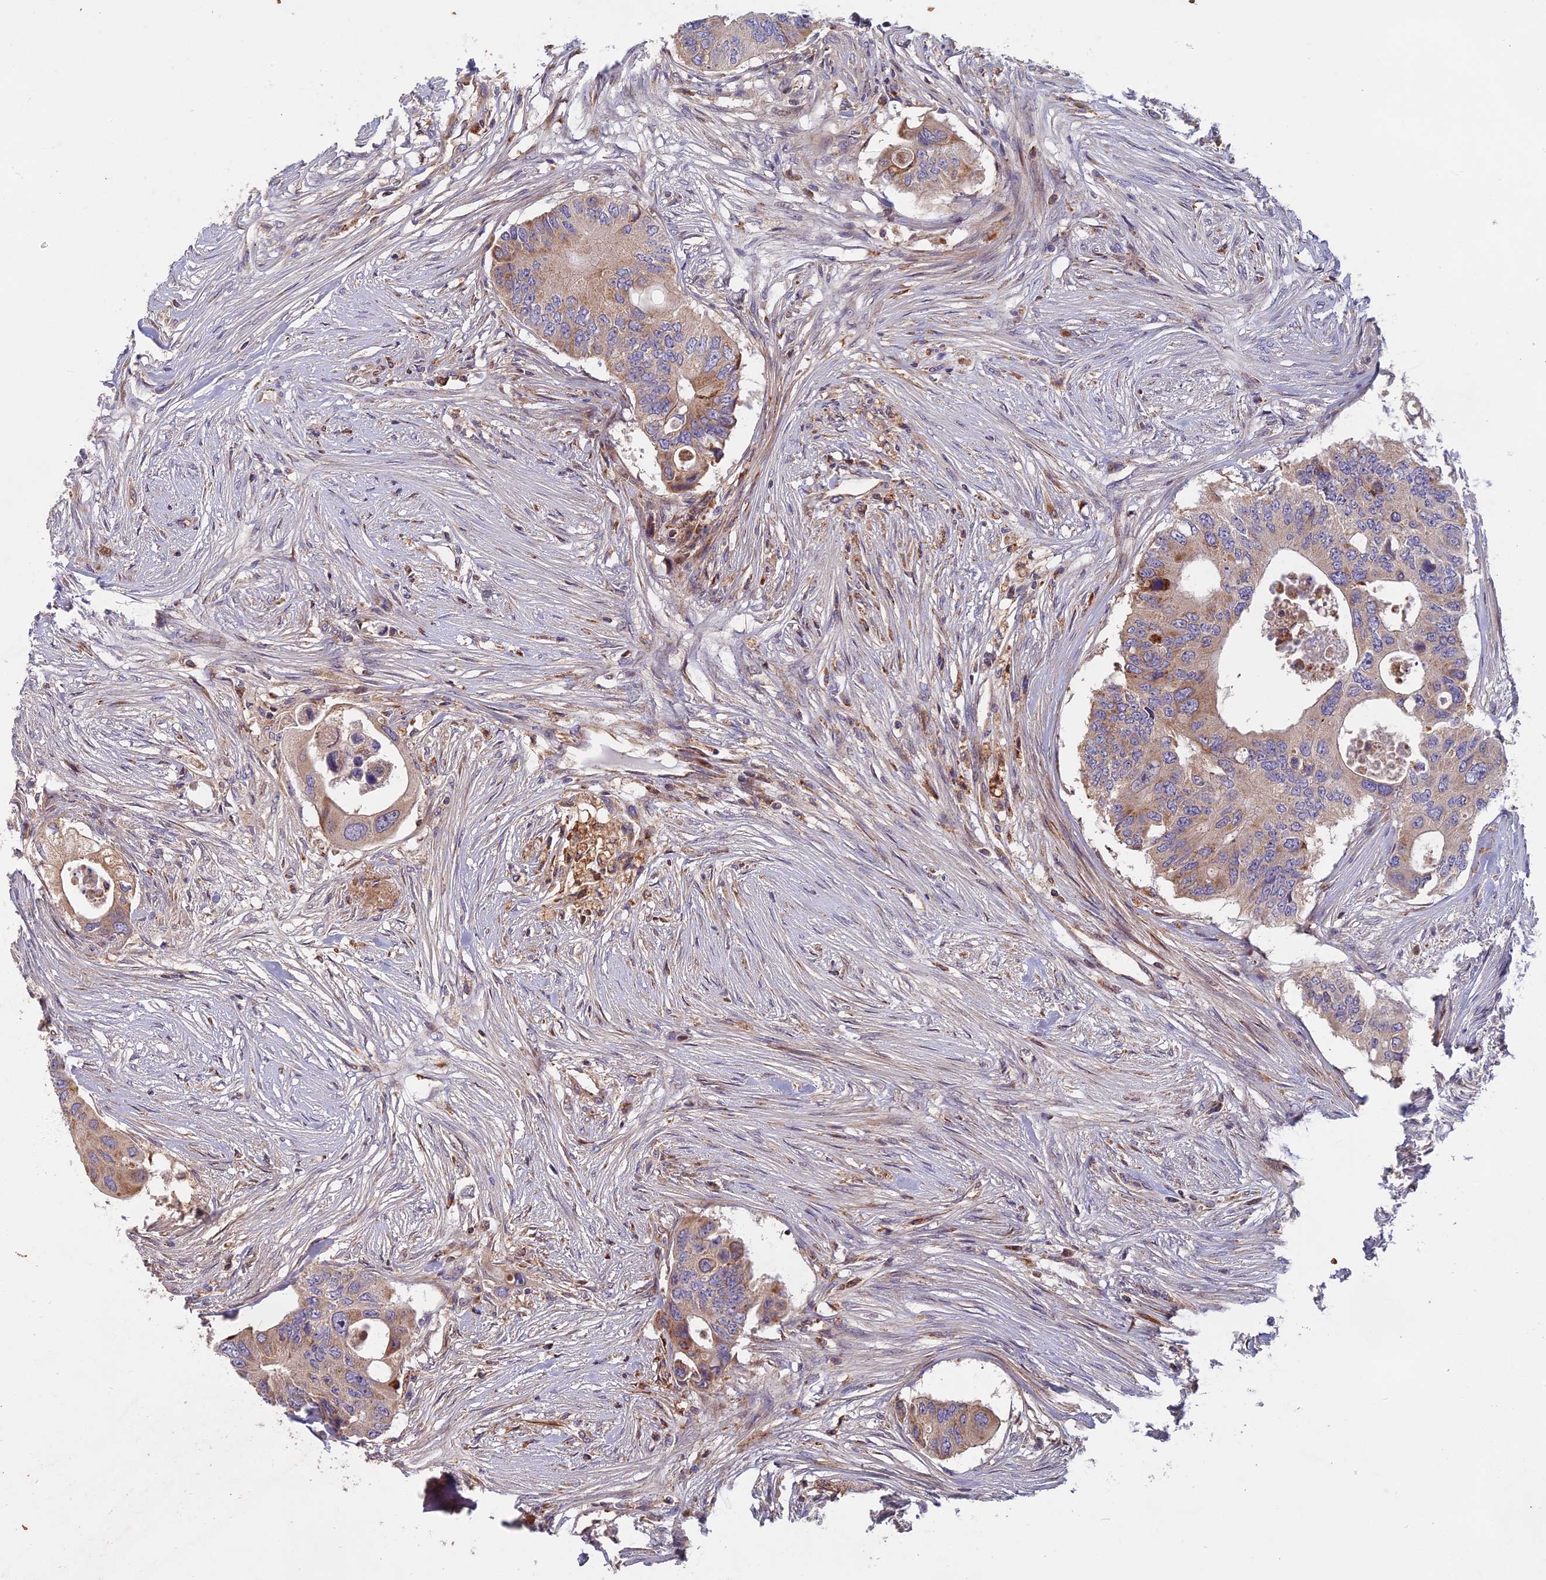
{"staining": {"intensity": "weak", "quantity": "25%-75%", "location": "cytoplasmic/membranous"}, "tissue": "colorectal cancer", "cell_type": "Tumor cells", "image_type": "cancer", "snomed": [{"axis": "morphology", "description": "Adenocarcinoma, NOS"}, {"axis": "topography", "description": "Colon"}], "caption": "IHC staining of adenocarcinoma (colorectal), which demonstrates low levels of weak cytoplasmic/membranous positivity in approximately 25%-75% of tumor cells indicating weak cytoplasmic/membranous protein expression. The staining was performed using DAB (brown) for protein detection and nuclei were counterstained in hematoxylin (blue).", "gene": "EDAR", "patient": {"sex": "male", "age": 71}}